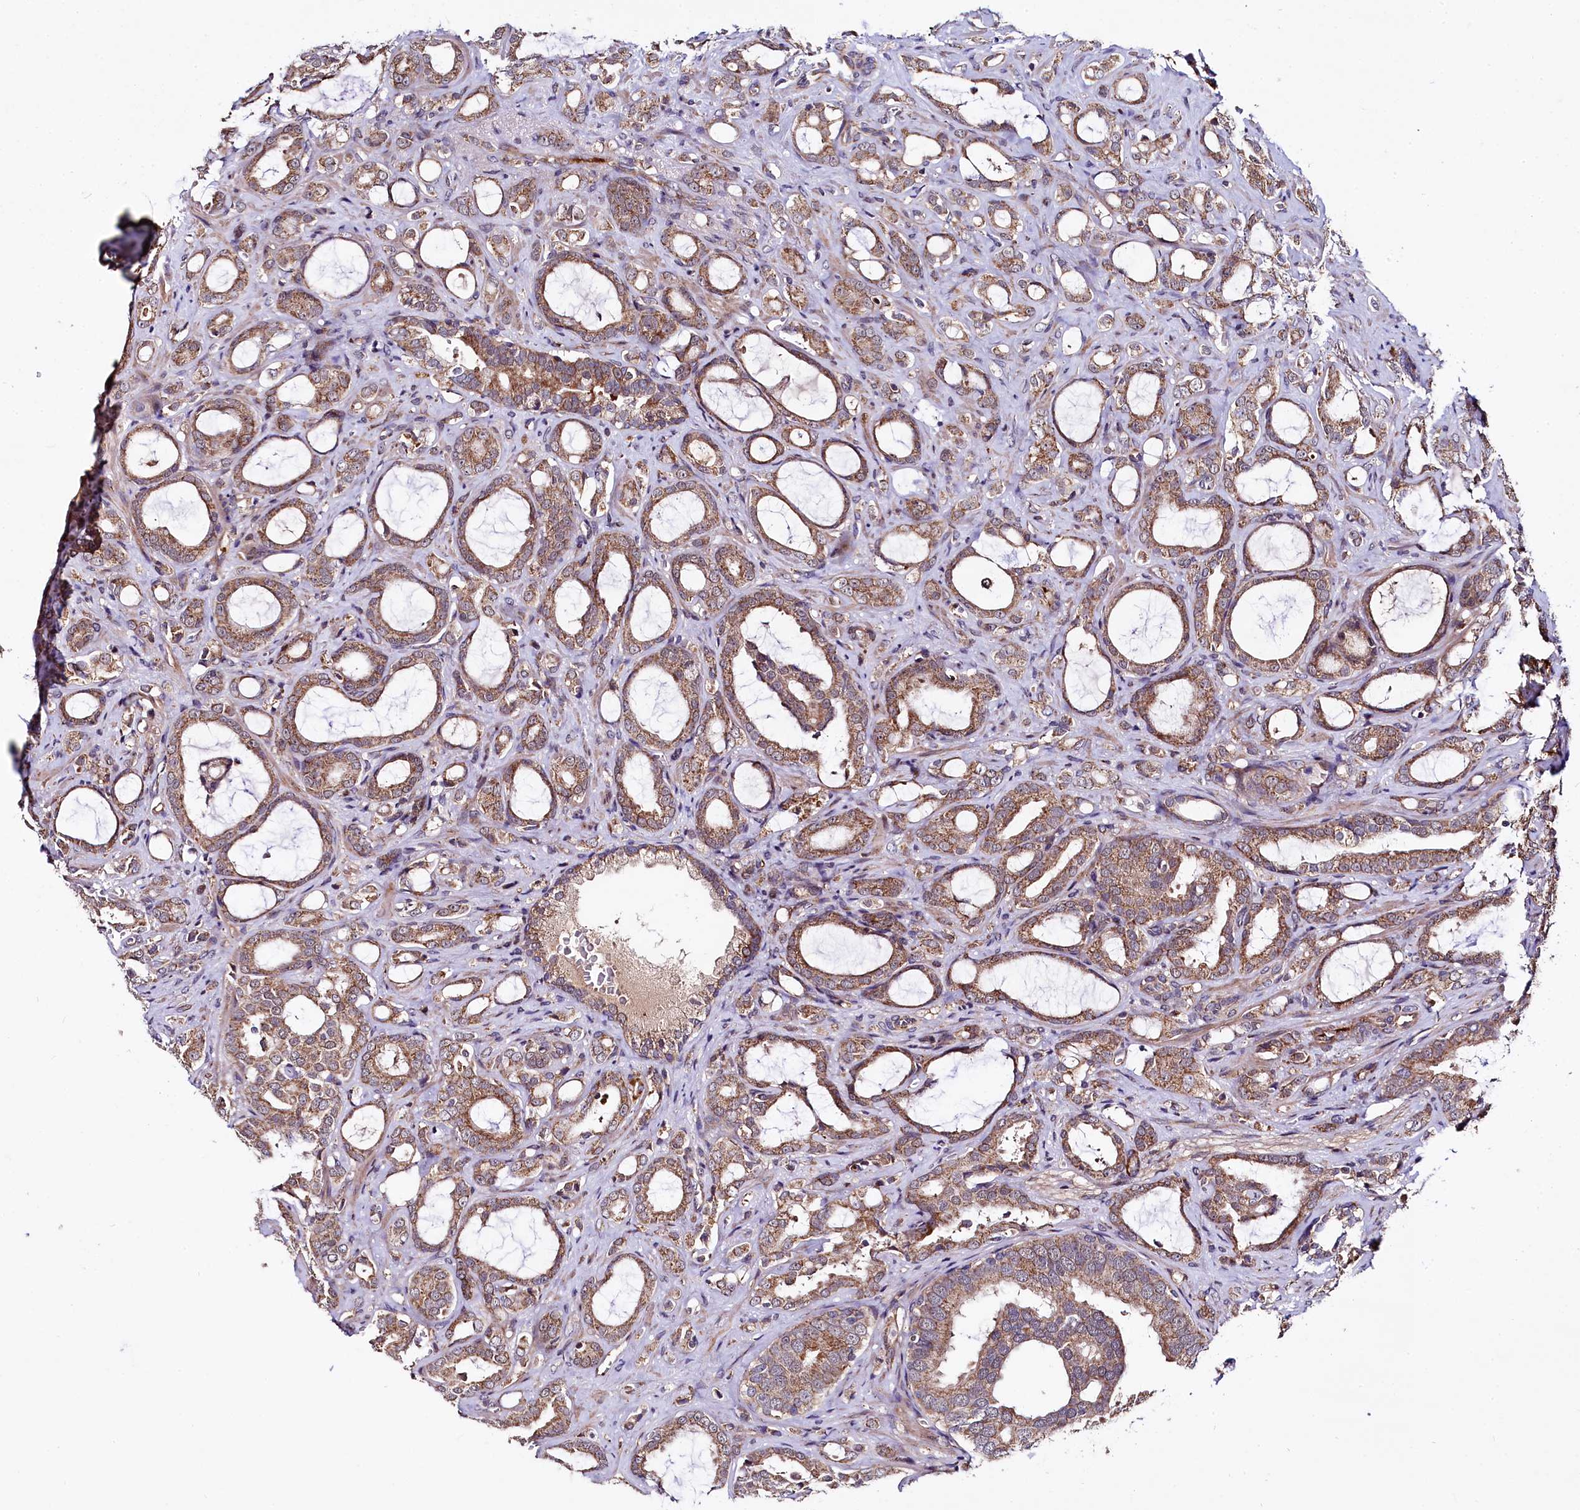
{"staining": {"intensity": "moderate", "quantity": ">75%", "location": "cytoplasmic/membranous"}, "tissue": "prostate cancer", "cell_type": "Tumor cells", "image_type": "cancer", "snomed": [{"axis": "morphology", "description": "Adenocarcinoma, High grade"}, {"axis": "topography", "description": "Prostate"}], "caption": "Moderate cytoplasmic/membranous expression for a protein is seen in approximately >75% of tumor cells of prostate cancer (adenocarcinoma (high-grade)) using immunohistochemistry (IHC).", "gene": "SPRYD3", "patient": {"sex": "male", "age": 72}}